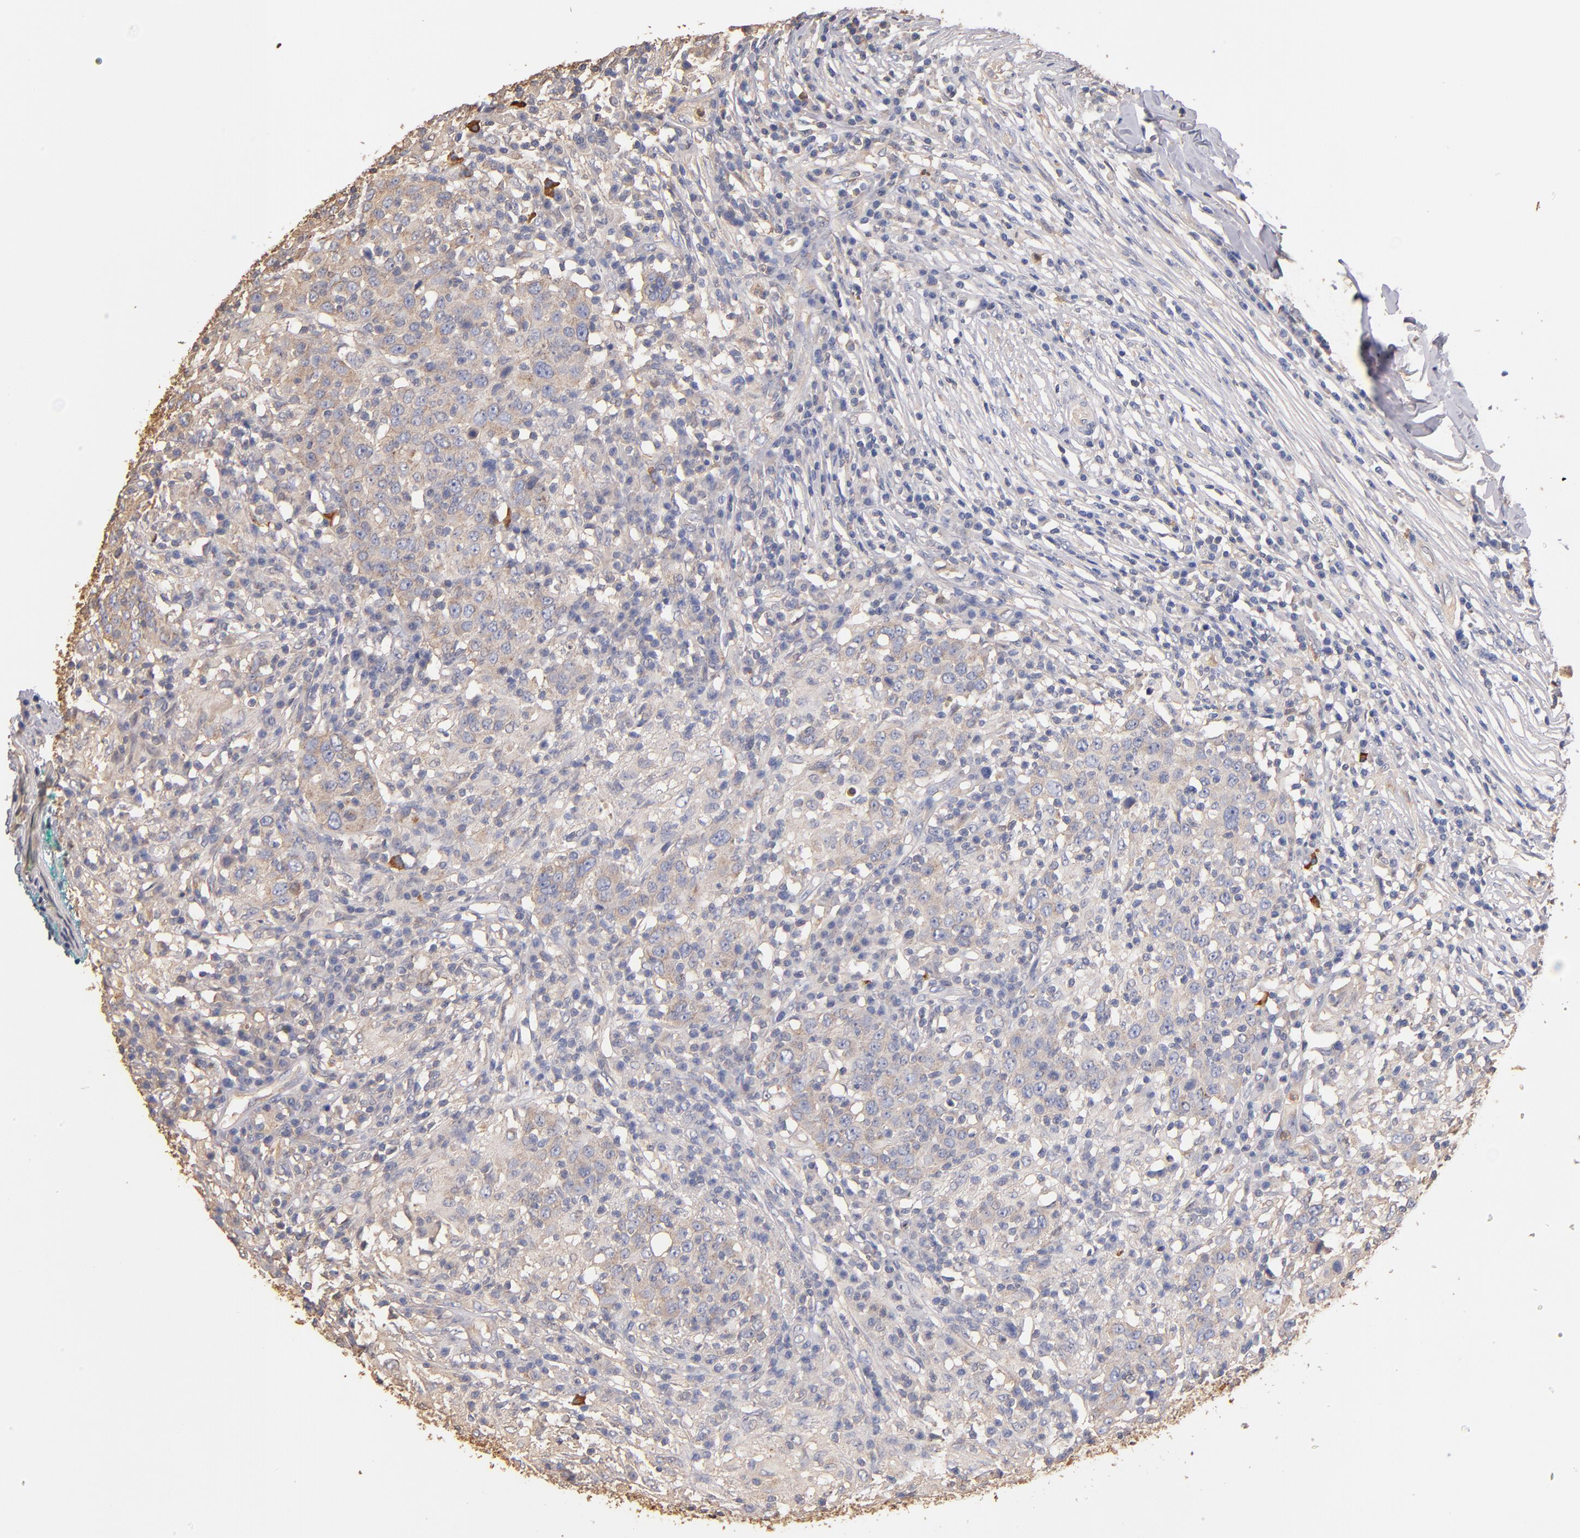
{"staining": {"intensity": "moderate", "quantity": ">75%", "location": "cytoplasmic/membranous"}, "tissue": "head and neck cancer", "cell_type": "Tumor cells", "image_type": "cancer", "snomed": [{"axis": "morphology", "description": "Adenocarcinoma, NOS"}, {"axis": "topography", "description": "Salivary gland"}, {"axis": "topography", "description": "Head-Neck"}], "caption": "A histopathology image of head and neck adenocarcinoma stained for a protein demonstrates moderate cytoplasmic/membranous brown staining in tumor cells.", "gene": "RO60", "patient": {"sex": "female", "age": 65}}